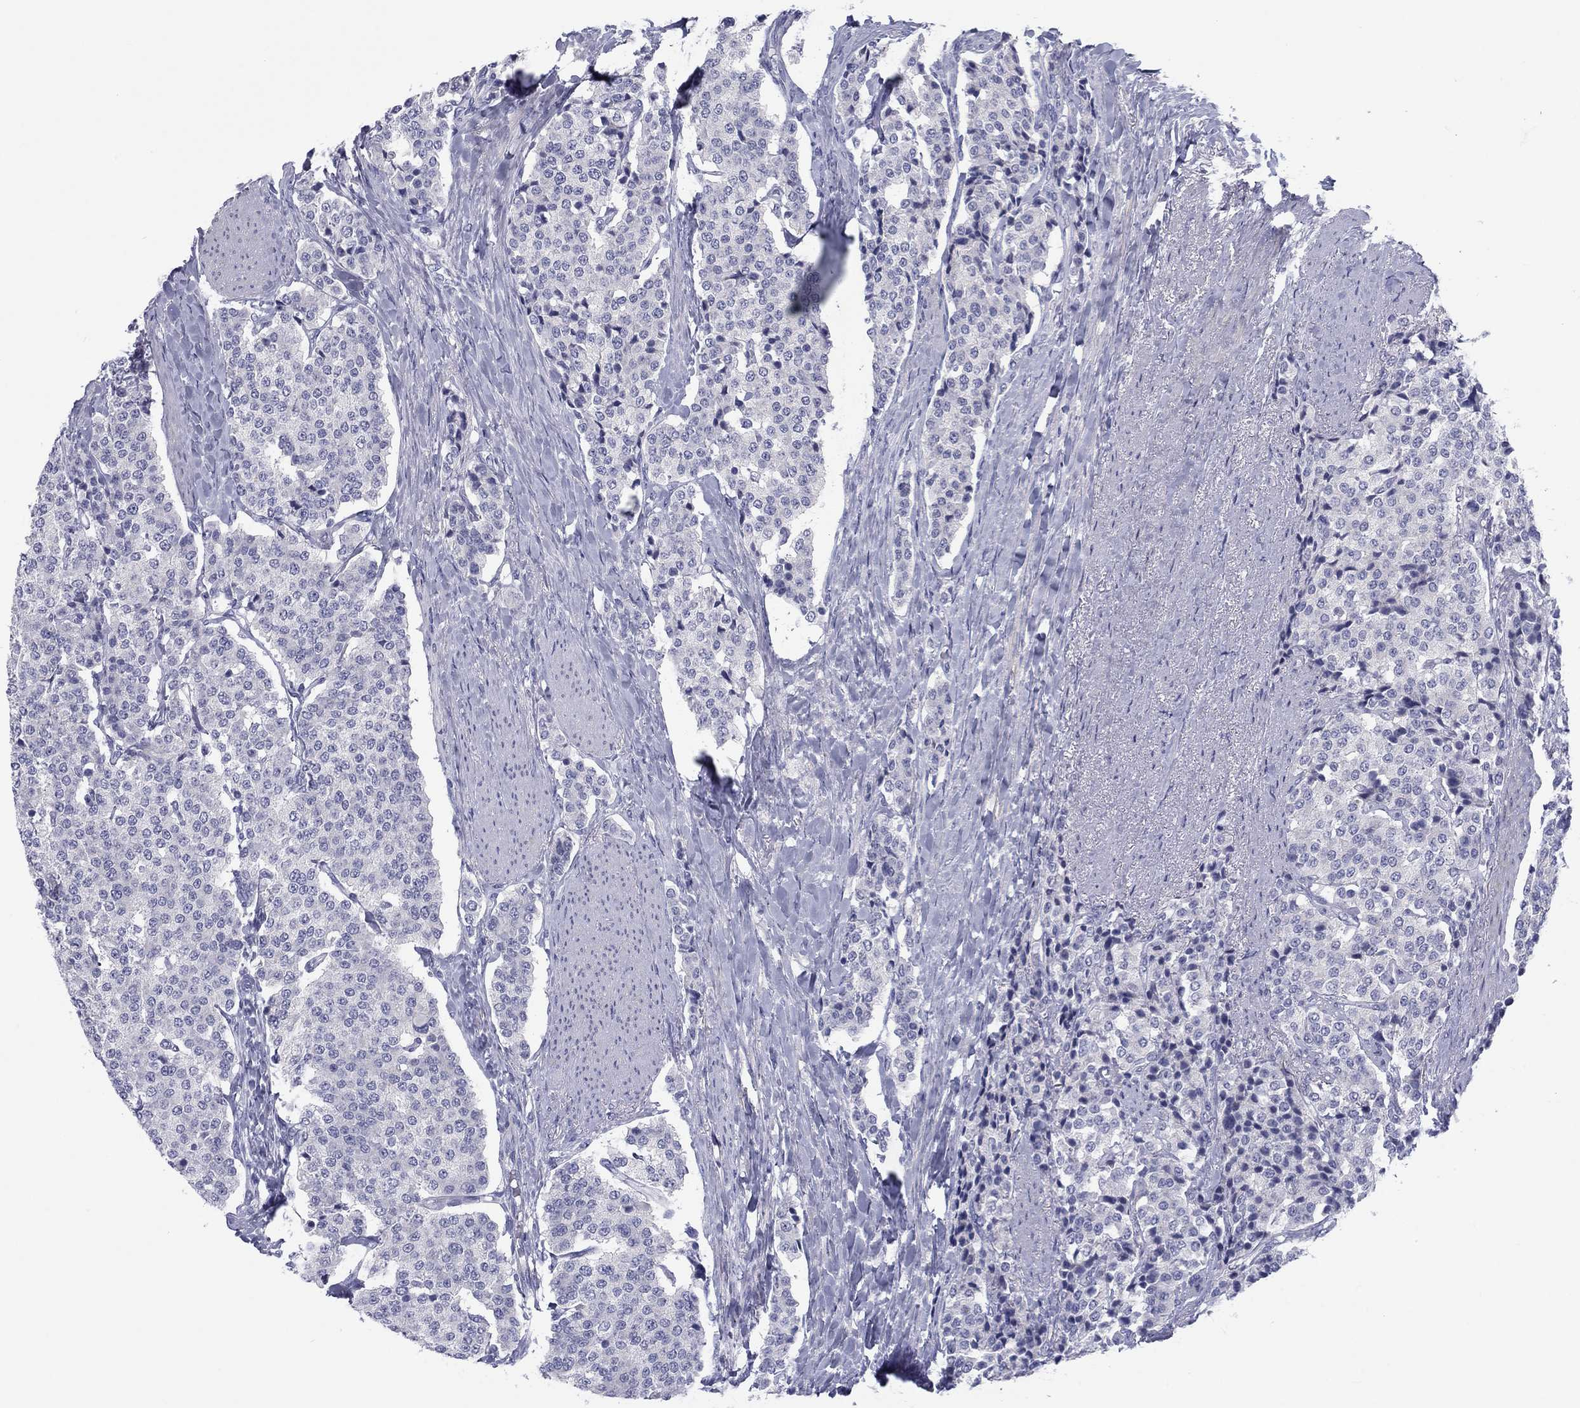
{"staining": {"intensity": "negative", "quantity": "none", "location": "none"}, "tissue": "carcinoid", "cell_type": "Tumor cells", "image_type": "cancer", "snomed": [{"axis": "morphology", "description": "Carcinoid, malignant, NOS"}, {"axis": "topography", "description": "Small intestine"}], "caption": "A photomicrograph of human carcinoid is negative for staining in tumor cells. (Brightfield microscopy of DAB (3,3'-diaminobenzidine) IHC at high magnification).", "gene": "CACNA1A", "patient": {"sex": "female", "age": 58}}